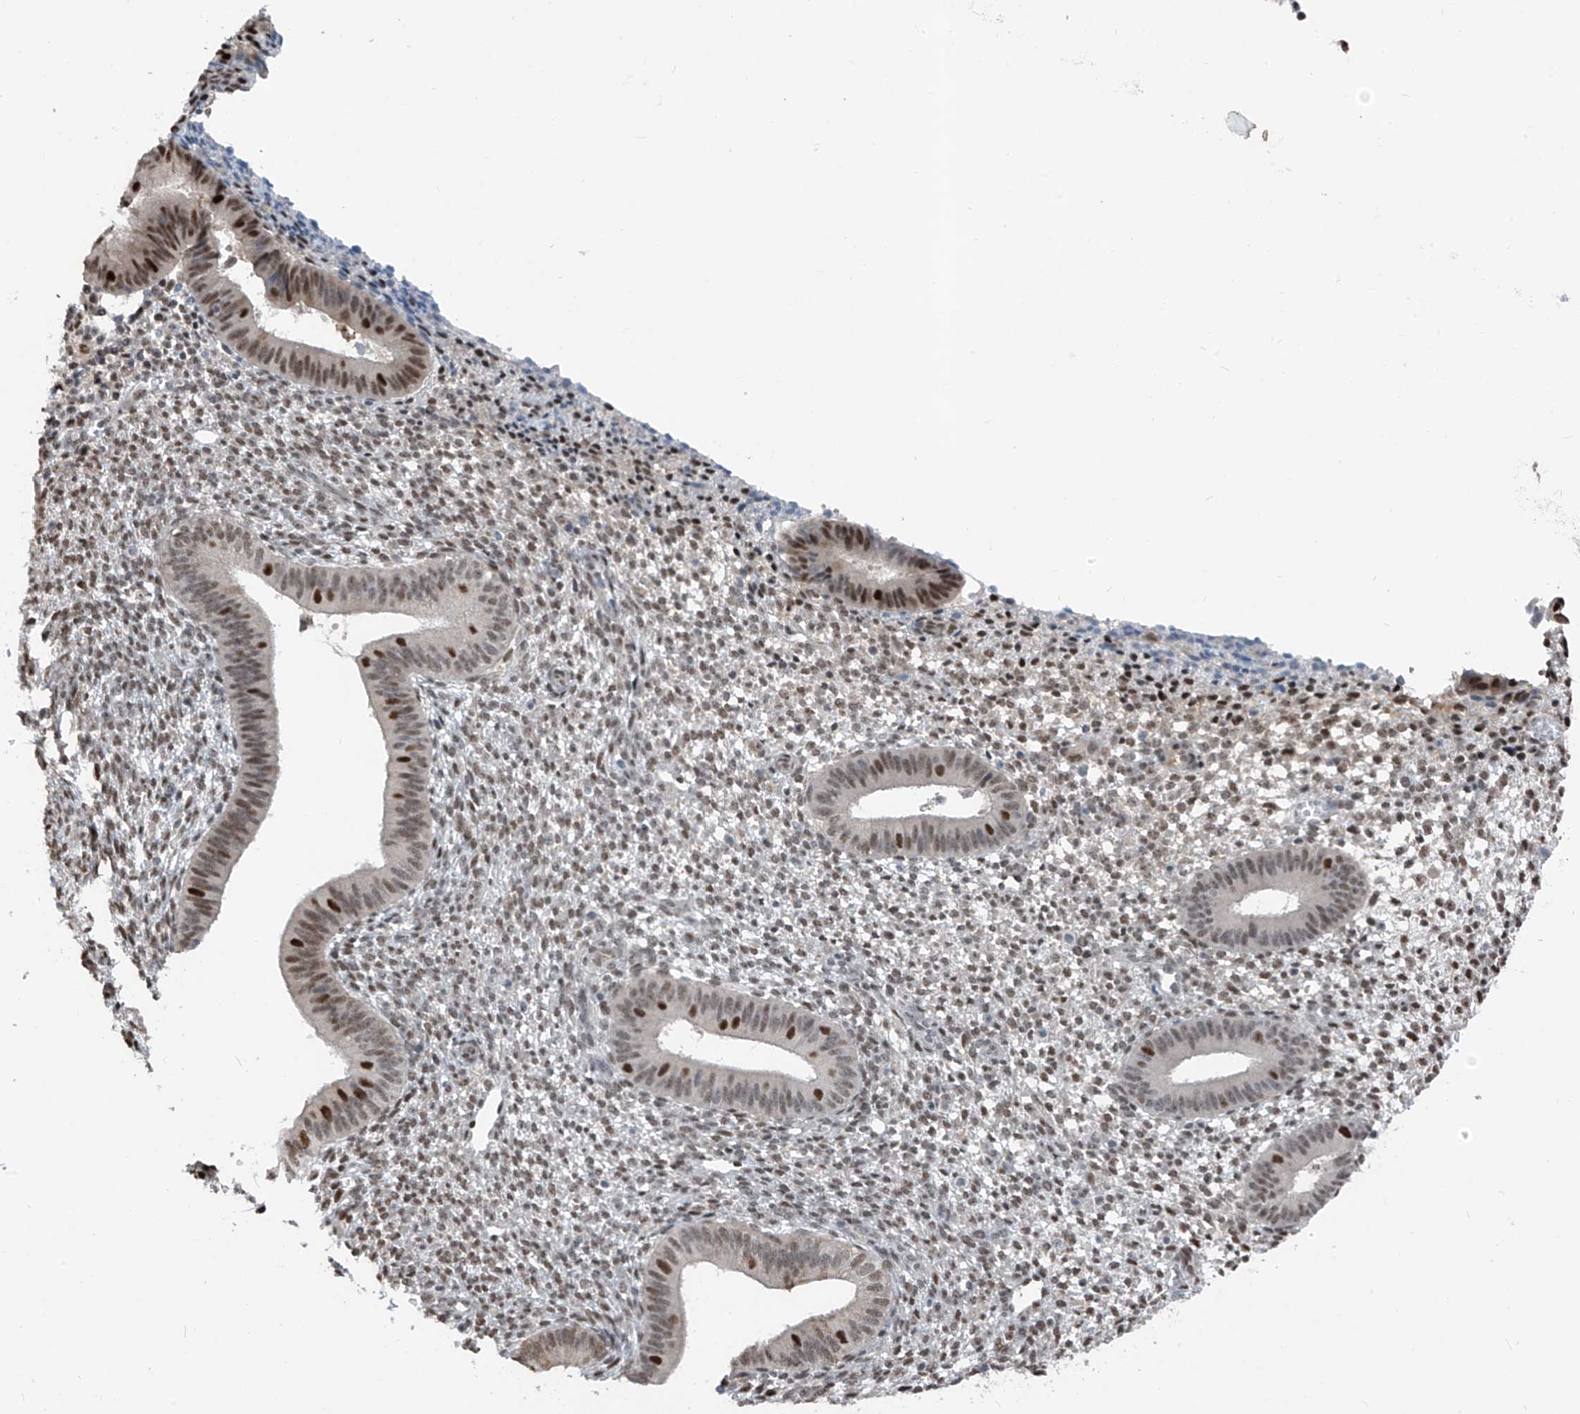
{"staining": {"intensity": "moderate", "quantity": "25%-75%", "location": "nuclear"}, "tissue": "endometrium", "cell_type": "Cells in endometrial stroma", "image_type": "normal", "snomed": [{"axis": "morphology", "description": "Normal tissue, NOS"}, {"axis": "topography", "description": "Endometrium"}], "caption": "An immunohistochemistry (IHC) photomicrograph of normal tissue is shown. Protein staining in brown shows moderate nuclear positivity in endometrium within cells in endometrial stroma.", "gene": "RBP7", "patient": {"sex": "female", "age": 46}}